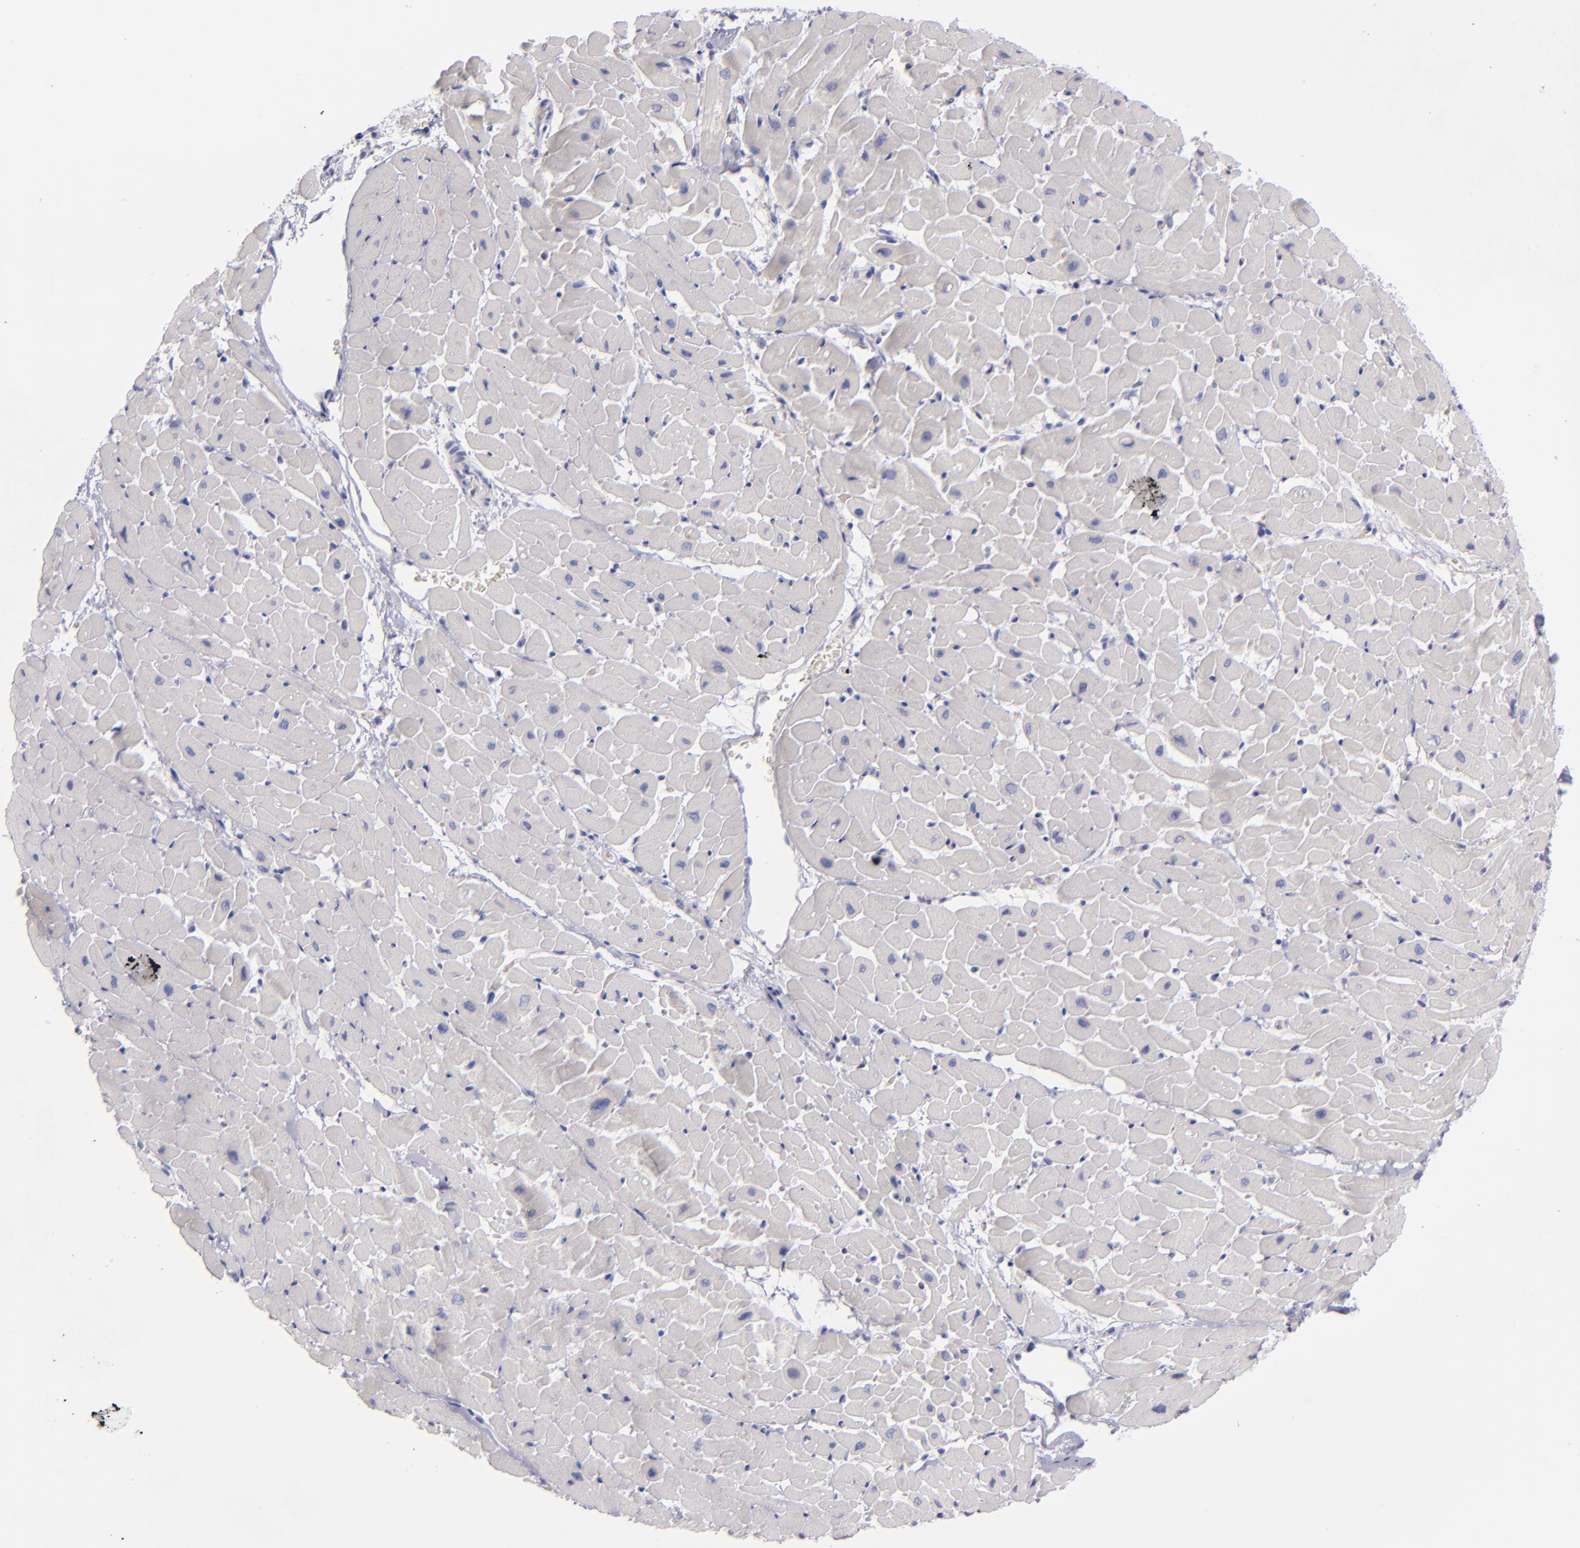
{"staining": {"intensity": "negative", "quantity": "none", "location": "none"}, "tissue": "heart muscle", "cell_type": "Cardiomyocytes", "image_type": "normal", "snomed": [{"axis": "morphology", "description": "Normal tissue, NOS"}, {"axis": "topography", "description": "Heart"}], "caption": "An IHC photomicrograph of benign heart muscle is shown. There is no staining in cardiomyocytes of heart muscle. The staining was performed using DAB to visualize the protein expression in brown, while the nuclei were stained in blue with hematoxylin (Magnification: 20x).", "gene": "CD22", "patient": {"sex": "male", "age": 45}}